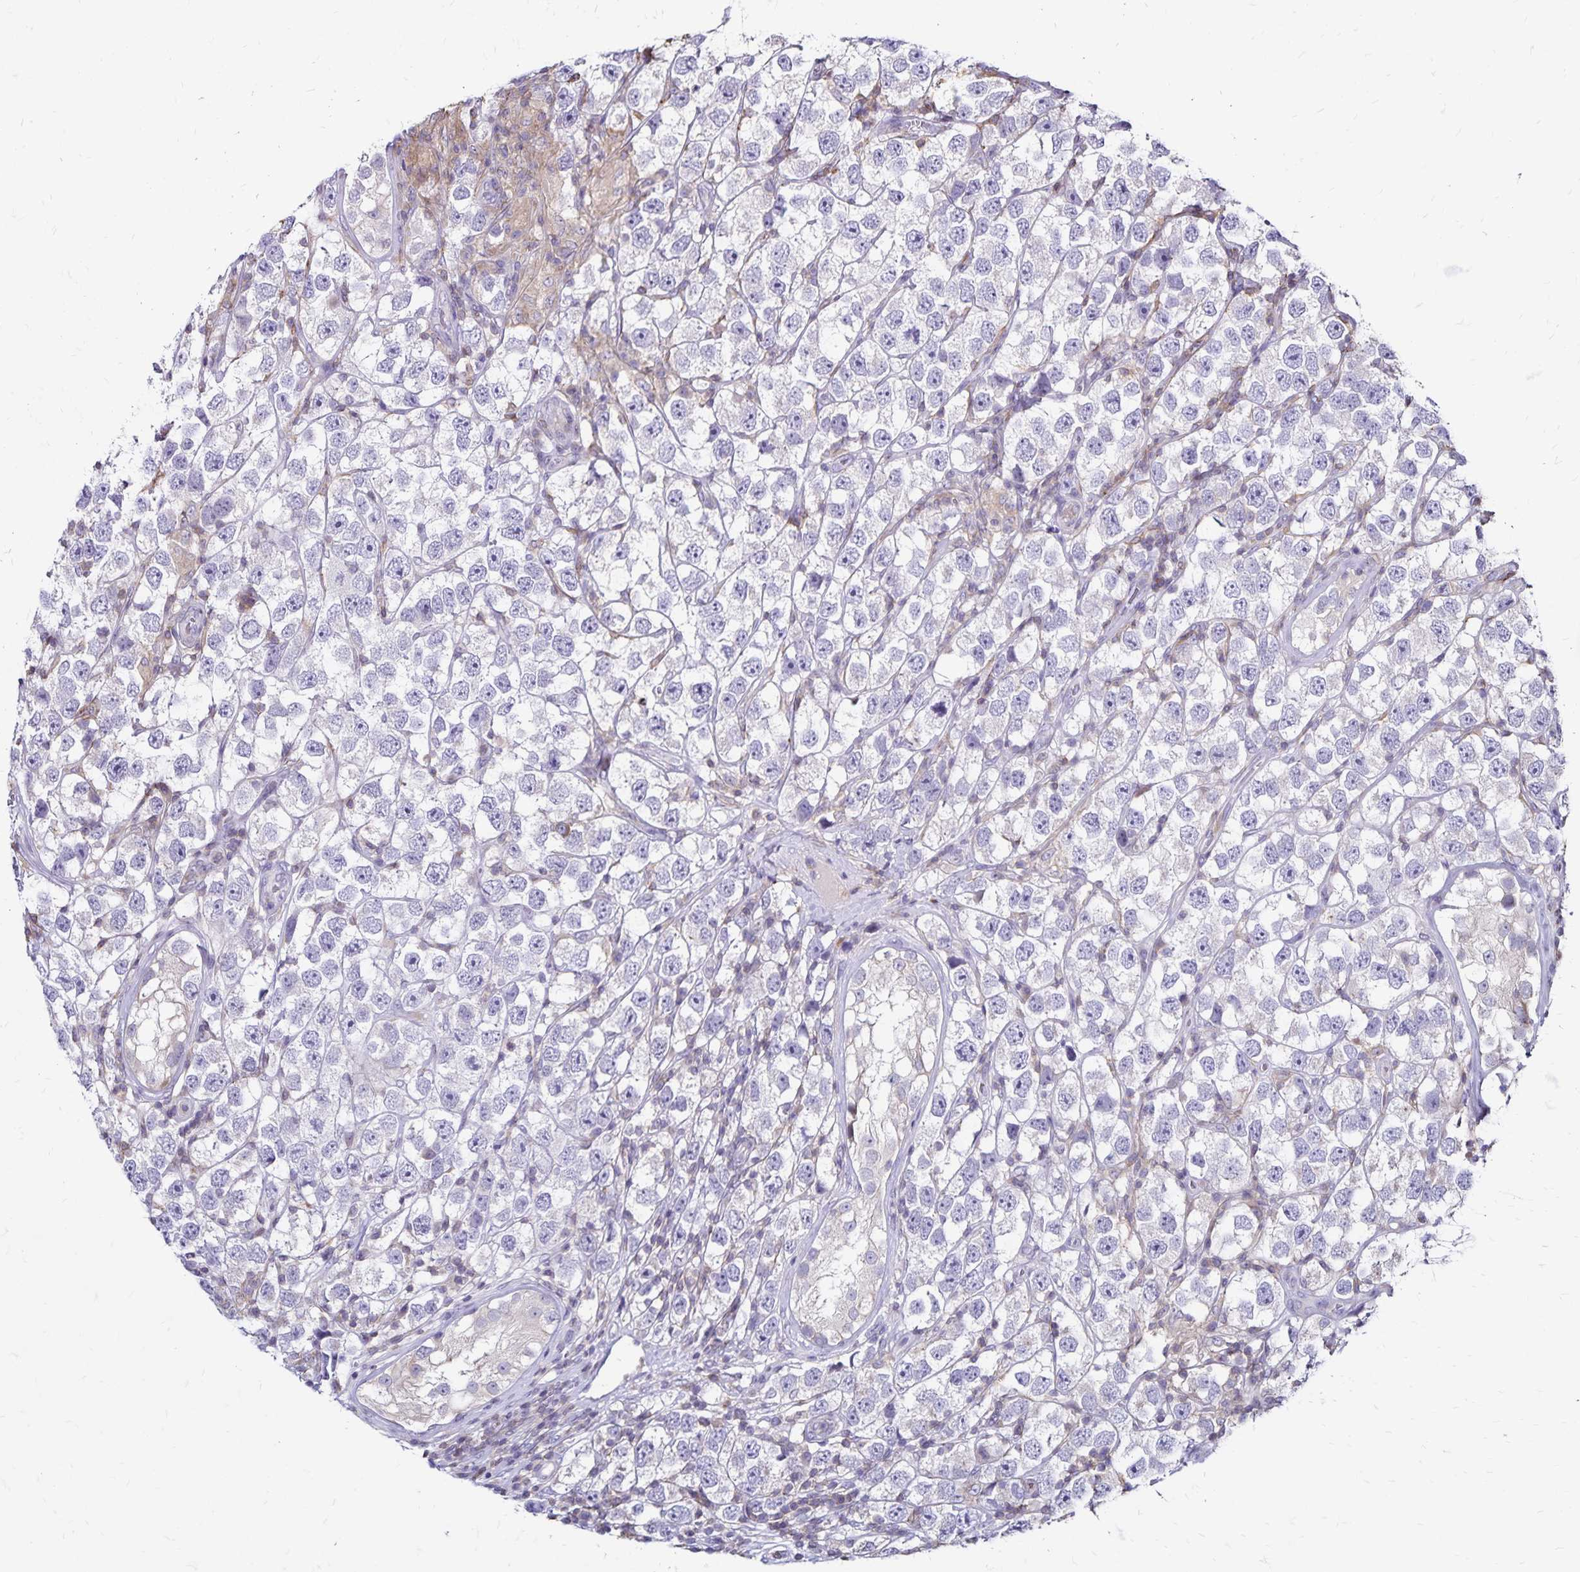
{"staining": {"intensity": "negative", "quantity": "none", "location": "none"}, "tissue": "testis cancer", "cell_type": "Tumor cells", "image_type": "cancer", "snomed": [{"axis": "morphology", "description": "Seminoma, NOS"}, {"axis": "topography", "description": "Testis"}], "caption": "Testis cancer was stained to show a protein in brown. There is no significant expression in tumor cells. The staining is performed using DAB (3,3'-diaminobenzidine) brown chromogen with nuclei counter-stained in using hematoxylin.", "gene": "NAGPA", "patient": {"sex": "male", "age": 26}}